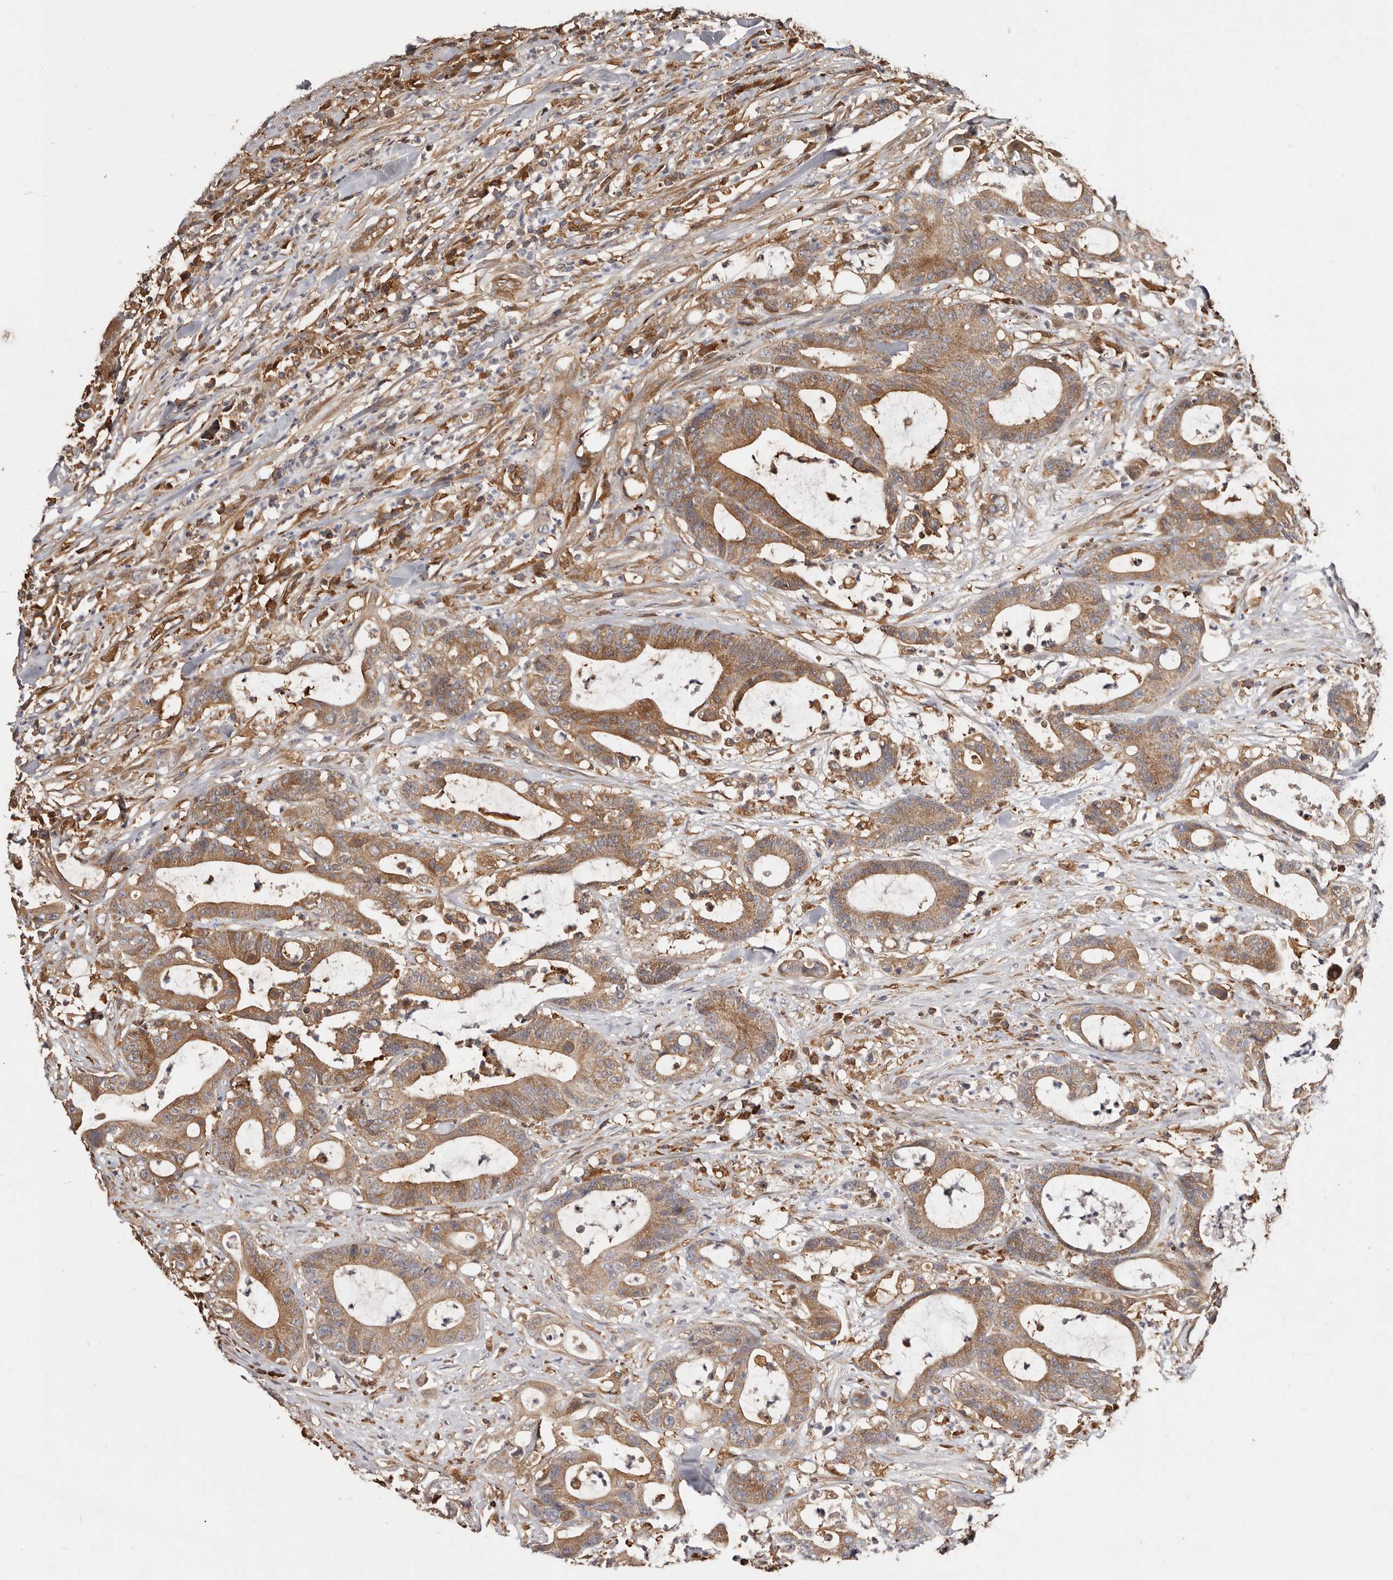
{"staining": {"intensity": "moderate", "quantity": ">75%", "location": "cytoplasmic/membranous"}, "tissue": "colorectal cancer", "cell_type": "Tumor cells", "image_type": "cancer", "snomed": [{"axis": "morphology", "description": "Adenocarcinoma, NOS"}, {"axis": "topography", "description": "Colon"}], "caption": "The immunohistochemical stain highlights moderate cytoplasmic/membranous expression in tumor cells of colorectal cancer tissue. The staining was performed using DAB, with brown indicating positive protein expression. Nuclei are stained blue with hematoxylin.", "gene": "LAP3", "patient": {"sex": "female", "age": 84}}